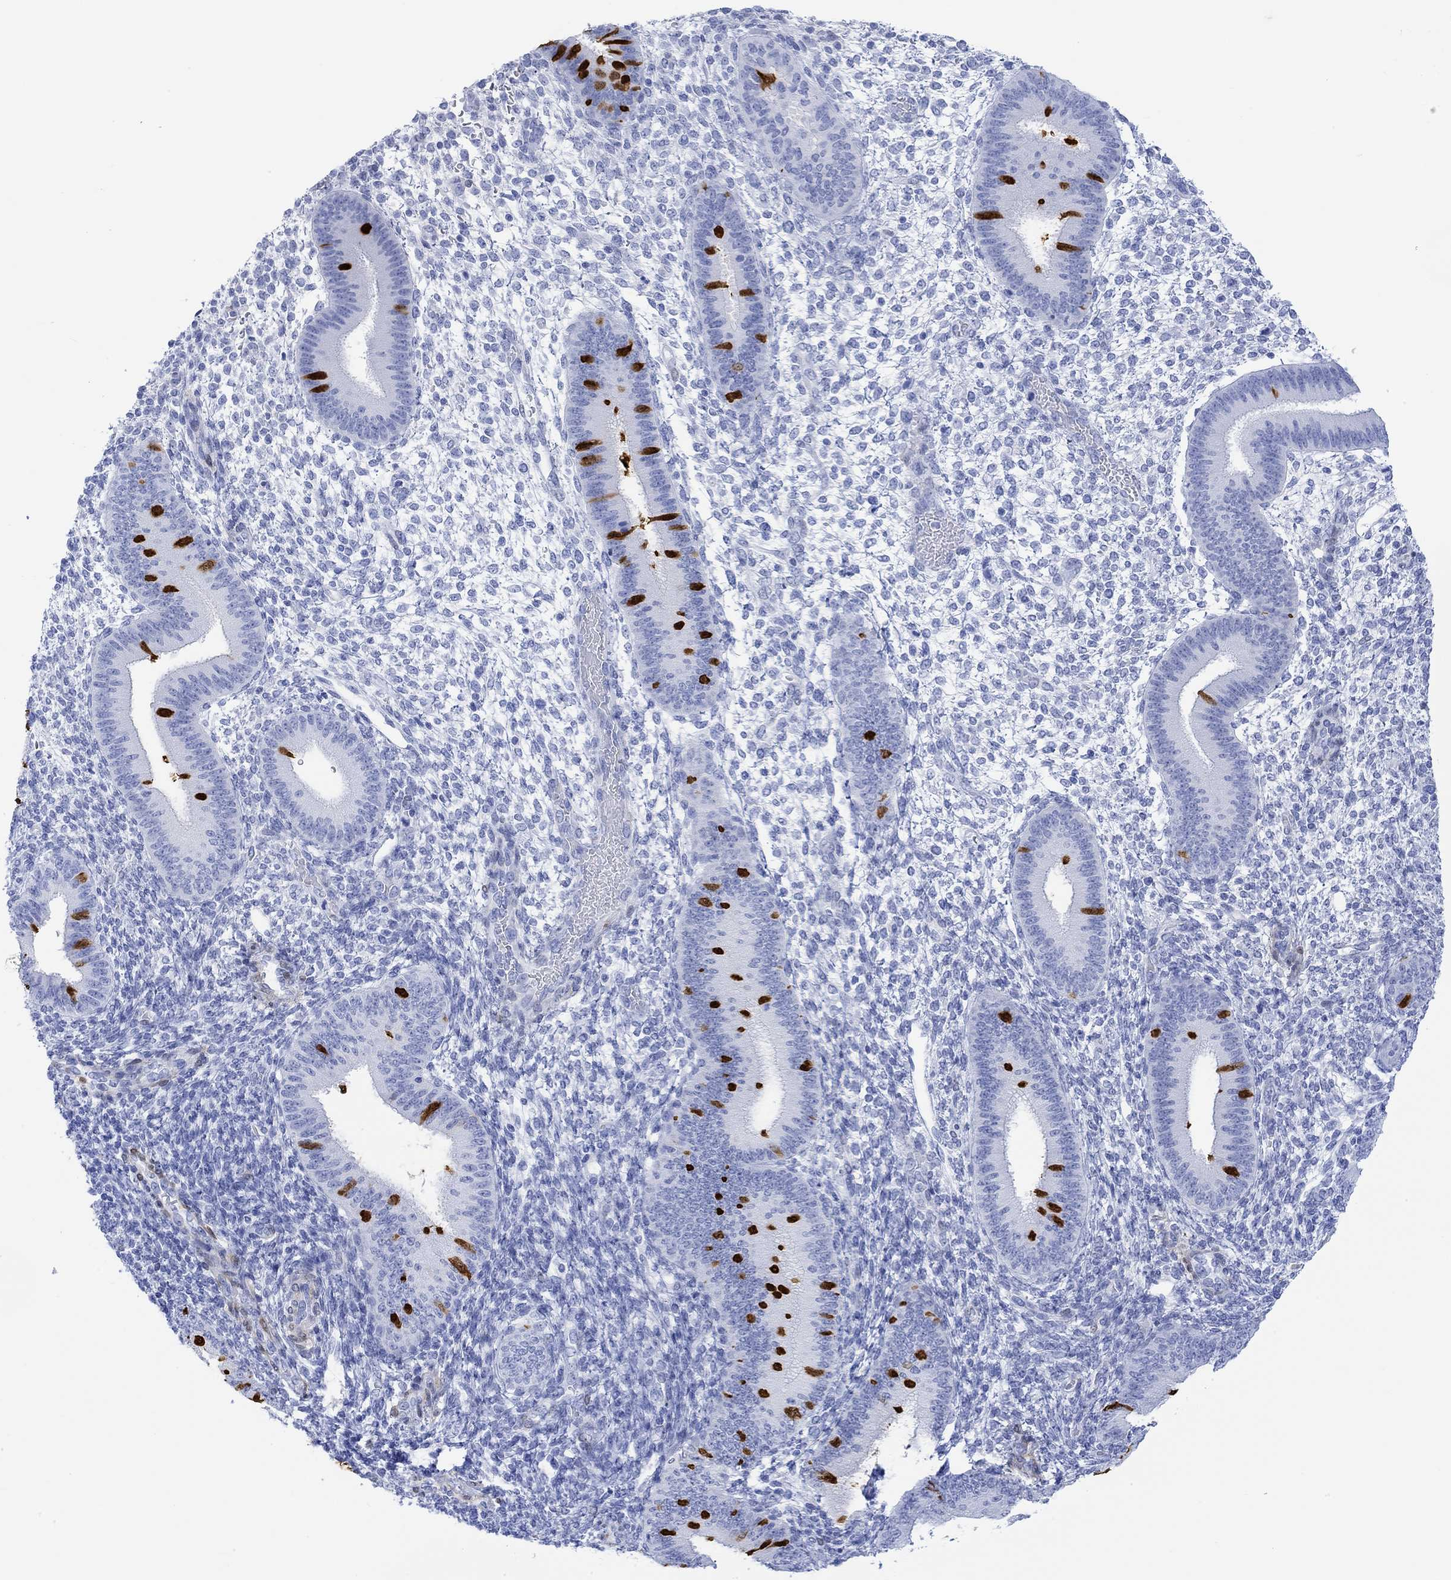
{"staining": {"intensity": "negative", "quantity": "none", "location": "none"}, "tissue": "endometrium", "cell_type": "Cells in endometrial stroma", "image_type": "normal", "snomed": [{"axis": "morphology", "description": "Normal tissue, NOS"}, {"axis": "topography", "description": "Endometrium"}], "caption": "Histopathology image shows no significant protein staining in cells in endometrial stroma of unremarkable endometrium.", "gene": "TPPP3", "patient": {"sex": "female", "age": 39}}